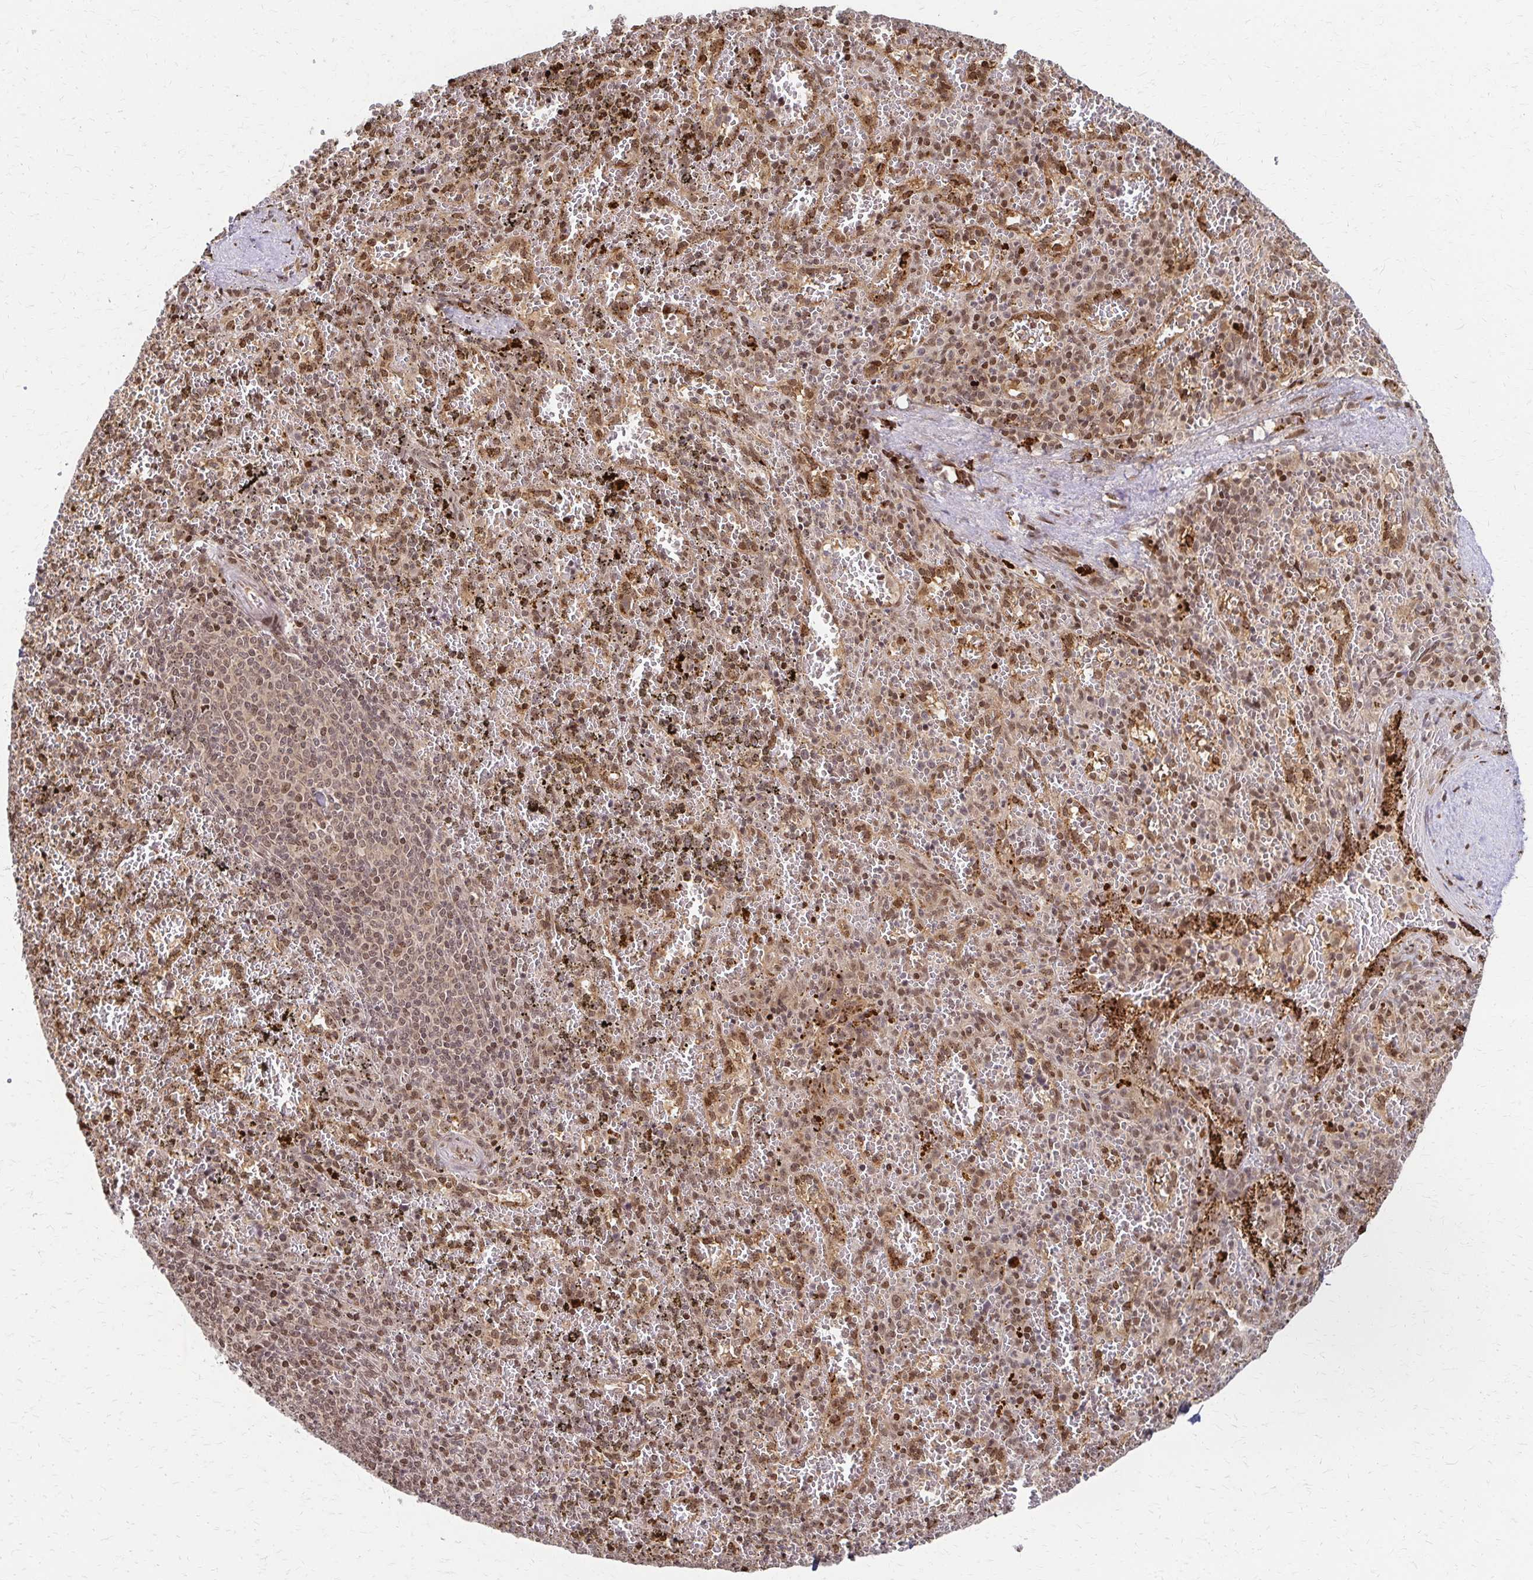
{"staining": {"intensity": "moderate", "quantity": "25%-75%", "location": "nuclear"}, "tissue": "spleen", "cell_type": "Cells in red pulp", "image_type": "normal", "snomed": [{"axis": "morphology", "description": "Normal tissue, NOS"}, {"axis": "topography", "description": "Spleen"}], "caption": "A medium amount of moderate nuclear expression is seen in about 25%-75% of cells in red pulp in benign spleen. Using DAB (3,3'-diaminobenzidine) (brown) and hematoxylin (blue) stains, captured at high magnification using brightfield microscopy.", "gene": "PSMD7", "patient": {"sex": "female", "age": 50}}